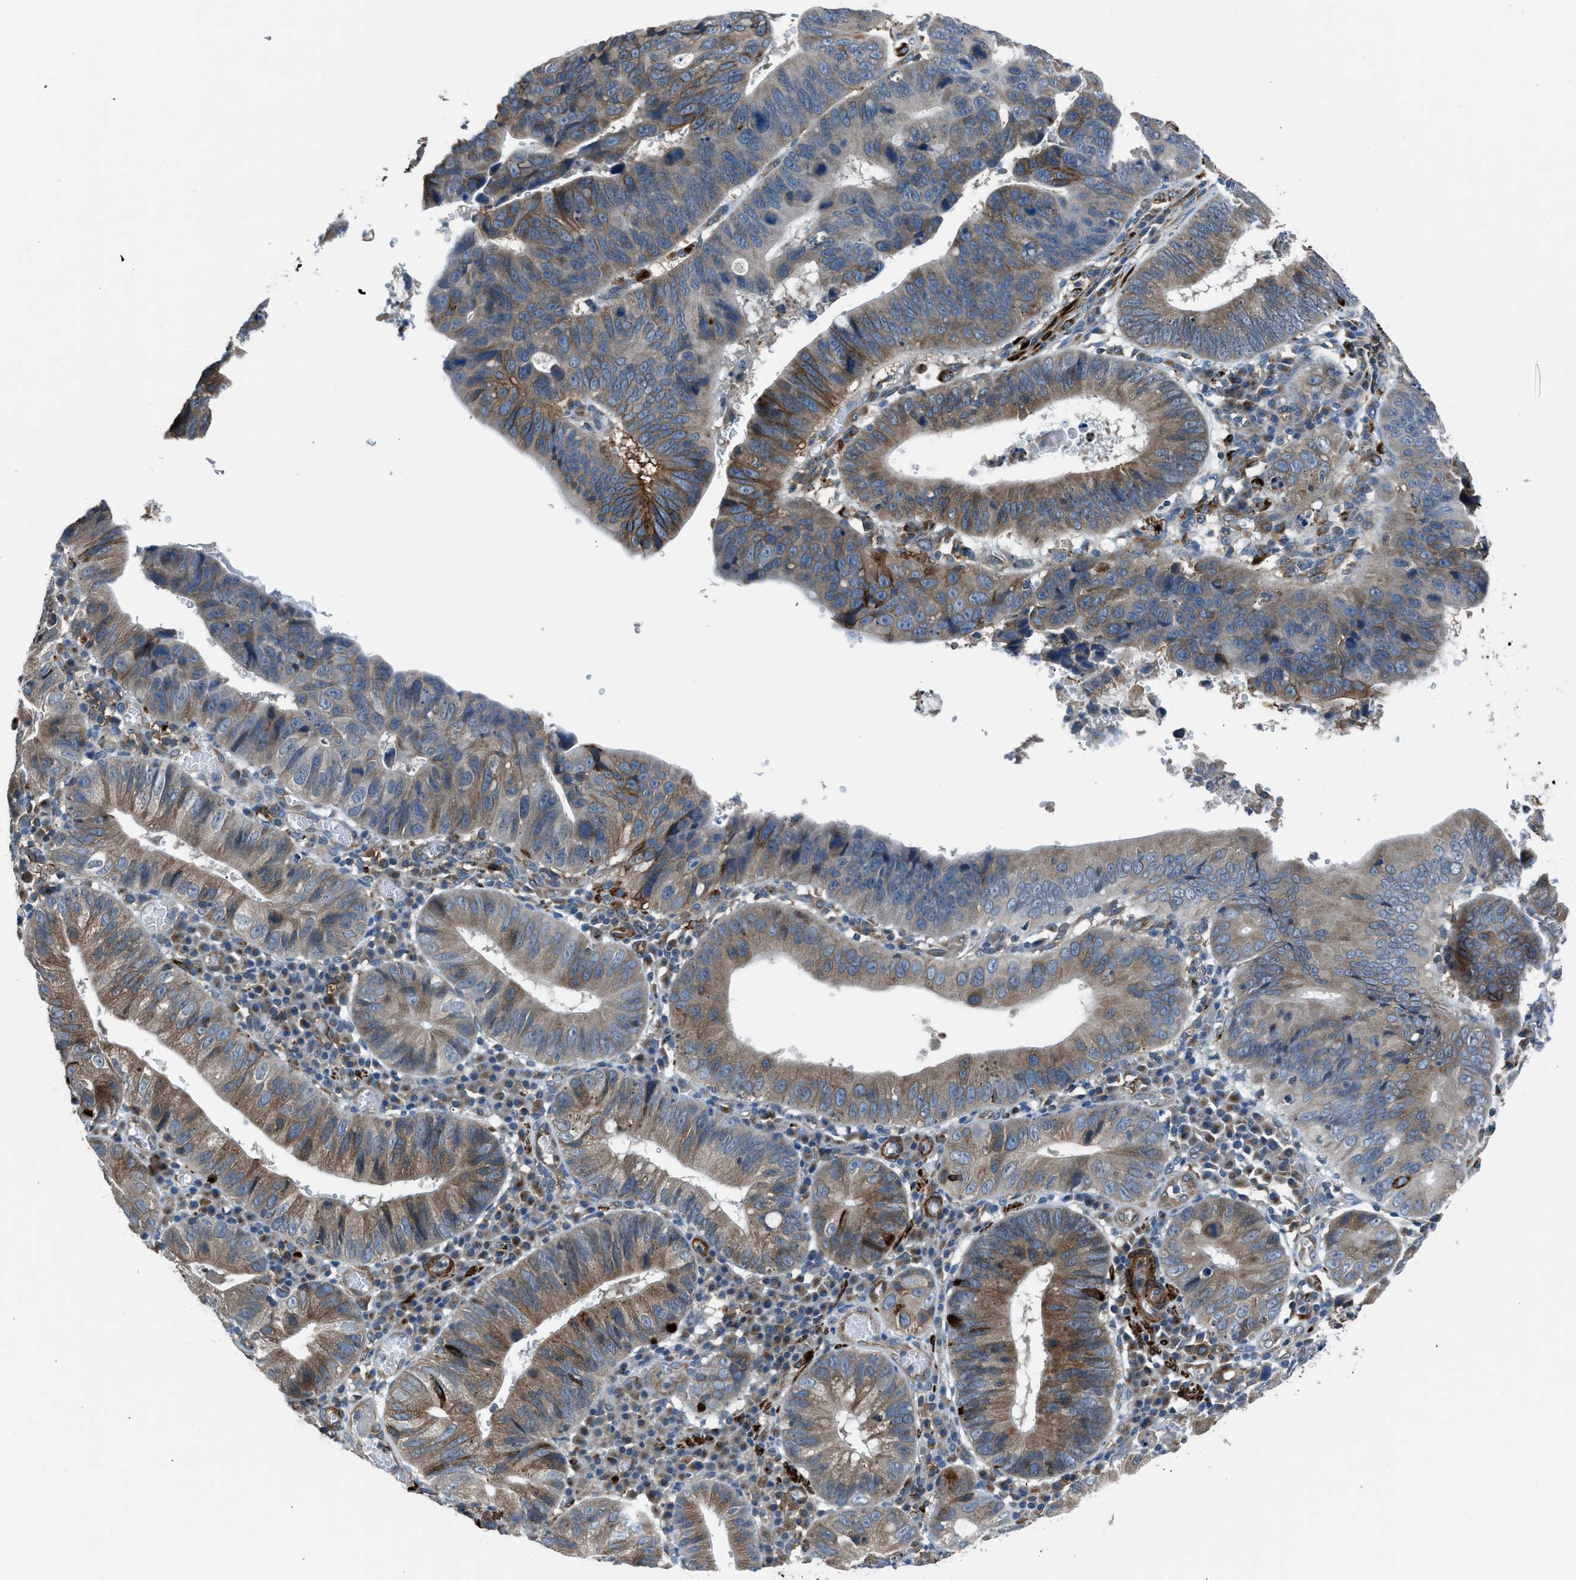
{"staining": {"intensity": "moderate", "quantity": ">75%", "location": "cytoplasmic/membranous"}, "tissue": "stomach cancer", "cell_type": "Tumor cells", "image_type": "cancer", "snomed": [{"axis": "morphology", "description": "Adenocarcinoma, NOS"}, {"axis": "topography", "description": "Stomach"}], "caption": "About >75% of tumor cells in adenocarcinoma (stomach) display moderate cytoplasmic/membranous protein expression as visualized by brown immunohistochemical staining.", "gene": "LMBR1", "patient": {"sex": "male", "age": 59}}